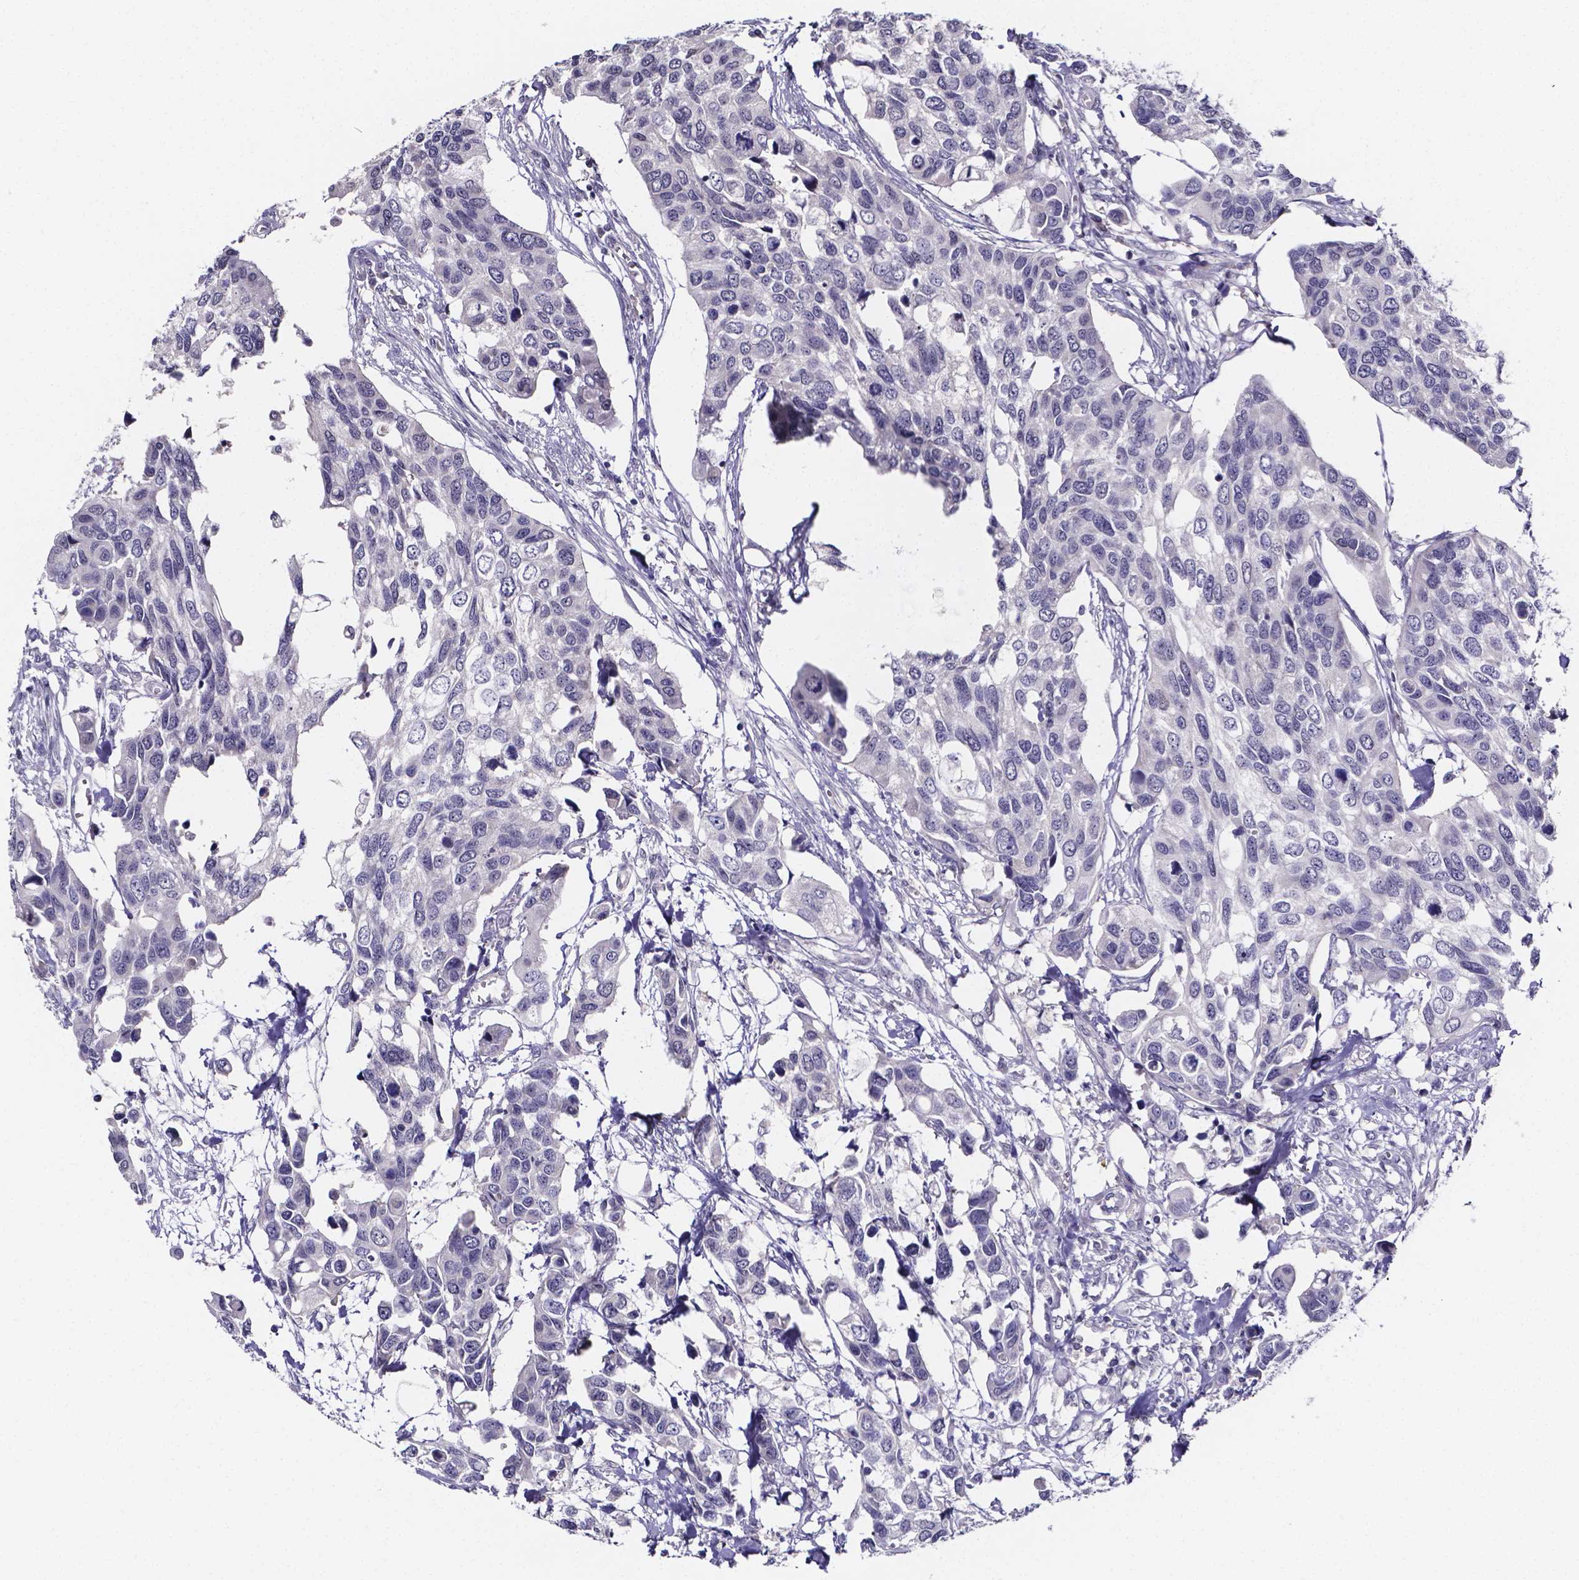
{"staining": {"intensity": "negative", "quantity": "none", "location": "none"}, "tissue": "urothelial cancer", "cell_type": "Tumor cells", "image_type": "cancer", "snomed": [{"axis": "morphology", "description": "Urothelial carcinoma, High grade"}, {"axis": "topography", "description": "Urinary bladder"}], "caption": "Tumor cells show no significant protein positivity in urothelial cancer. (Stains: DAB immunohistochemistry with hematoxylin counter stain, Microscopy: brightfield microscopy at high magnification).", "gene": "IZUMO1", "patient": {"sex": "male", "age": 60}}